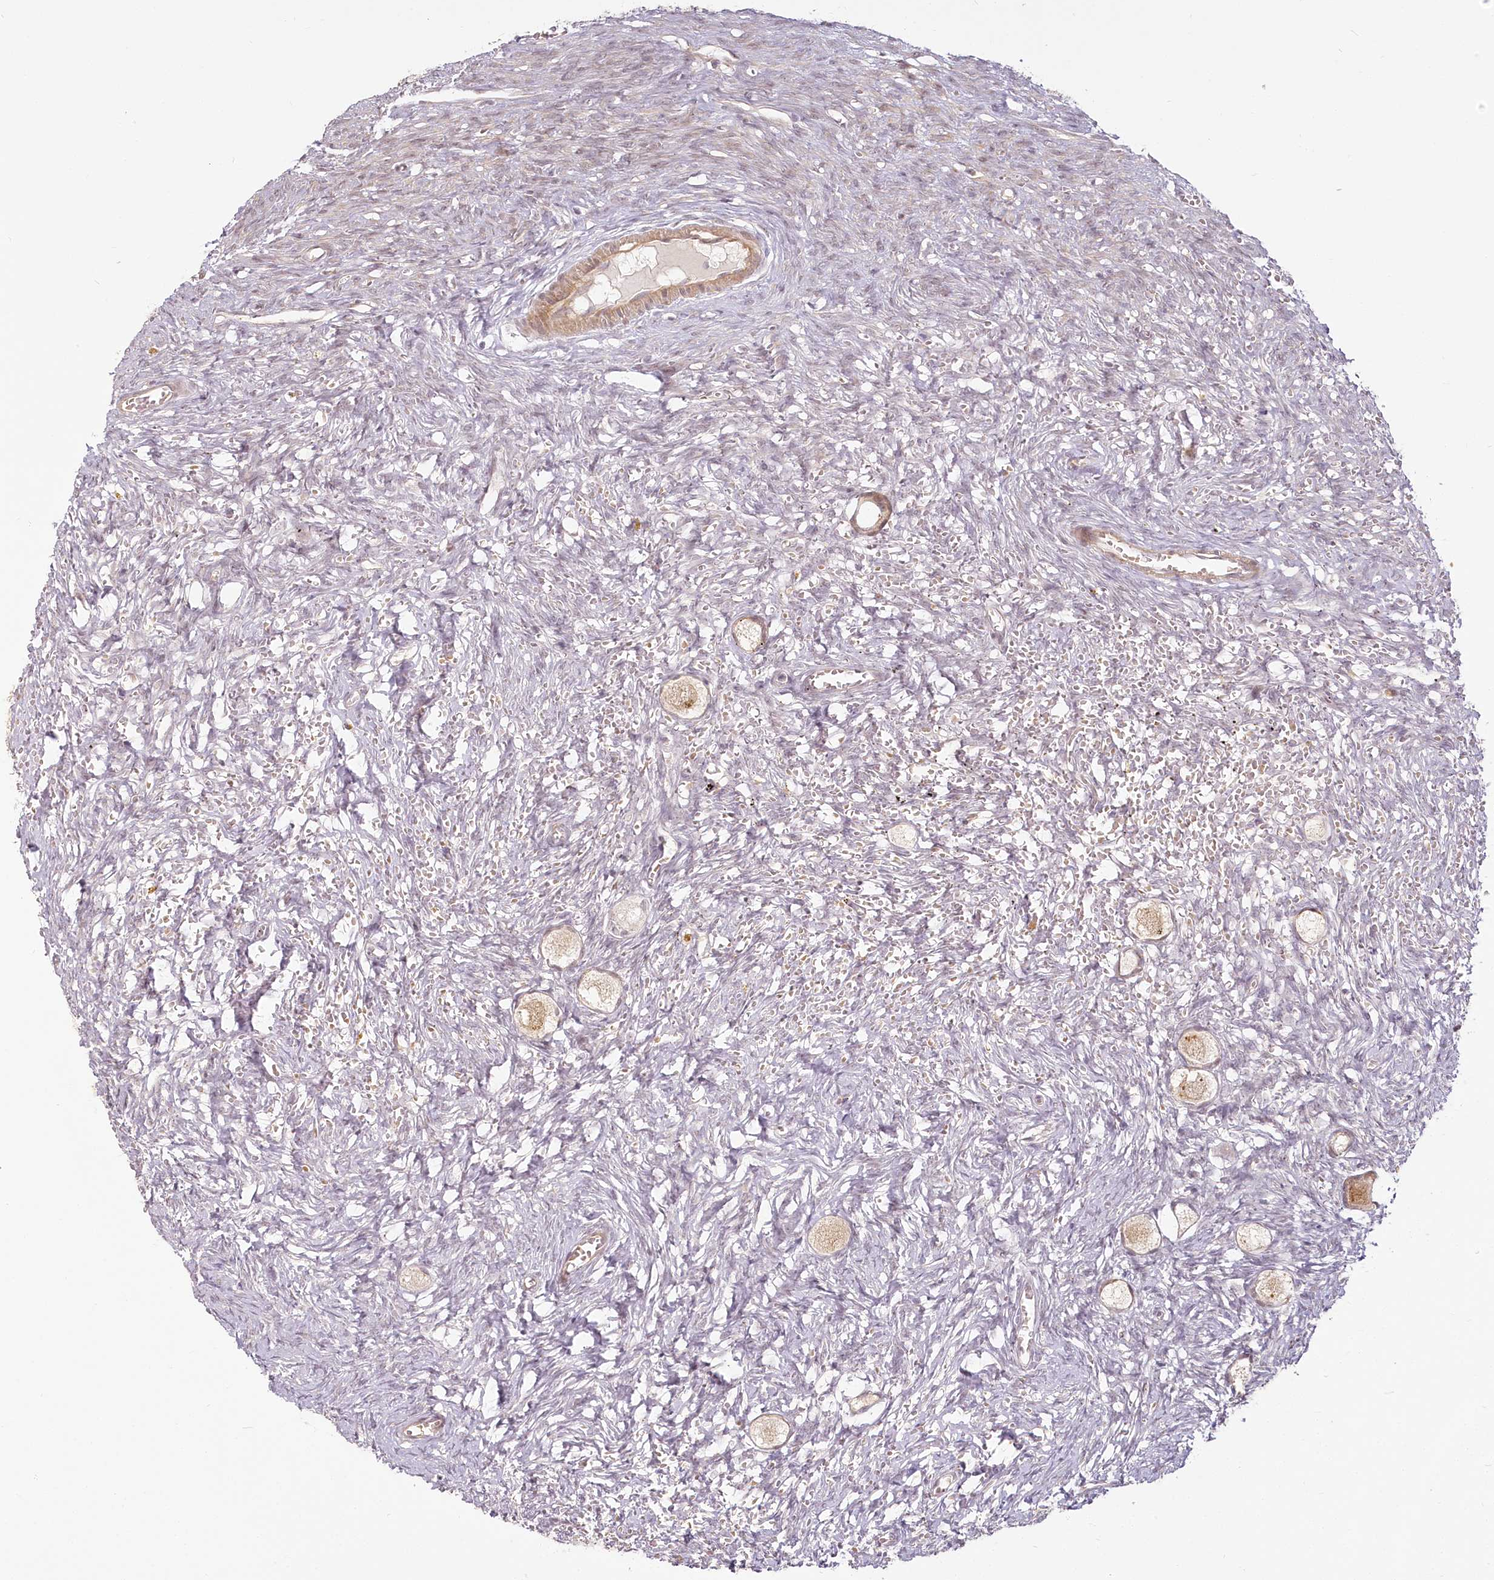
{"staining": {"intensity": "weak", "quantity": ">75%", "location": "cytoplasmic/membranous"}, "tissue": "ovary", "cell_type": "Follicle cells", "image_type": "normal", "snomed": [{"axis": "morphology", "description": "Normal tissue, NOS"}, {"axis": "topography", "description": "Ovary"}], "caption": "Weak cytoplasmic/membranous protein staining is present in about >75% of follicle cells in ovary. The staining is performed using DAB (3,3'-diaminobenzidine) brown chromogen to label protein expression. The nuclei are counter-stained blue using hematoxylin.", "gene": "EXOSC7", "patient": {"sex": "female", "age": 27}}